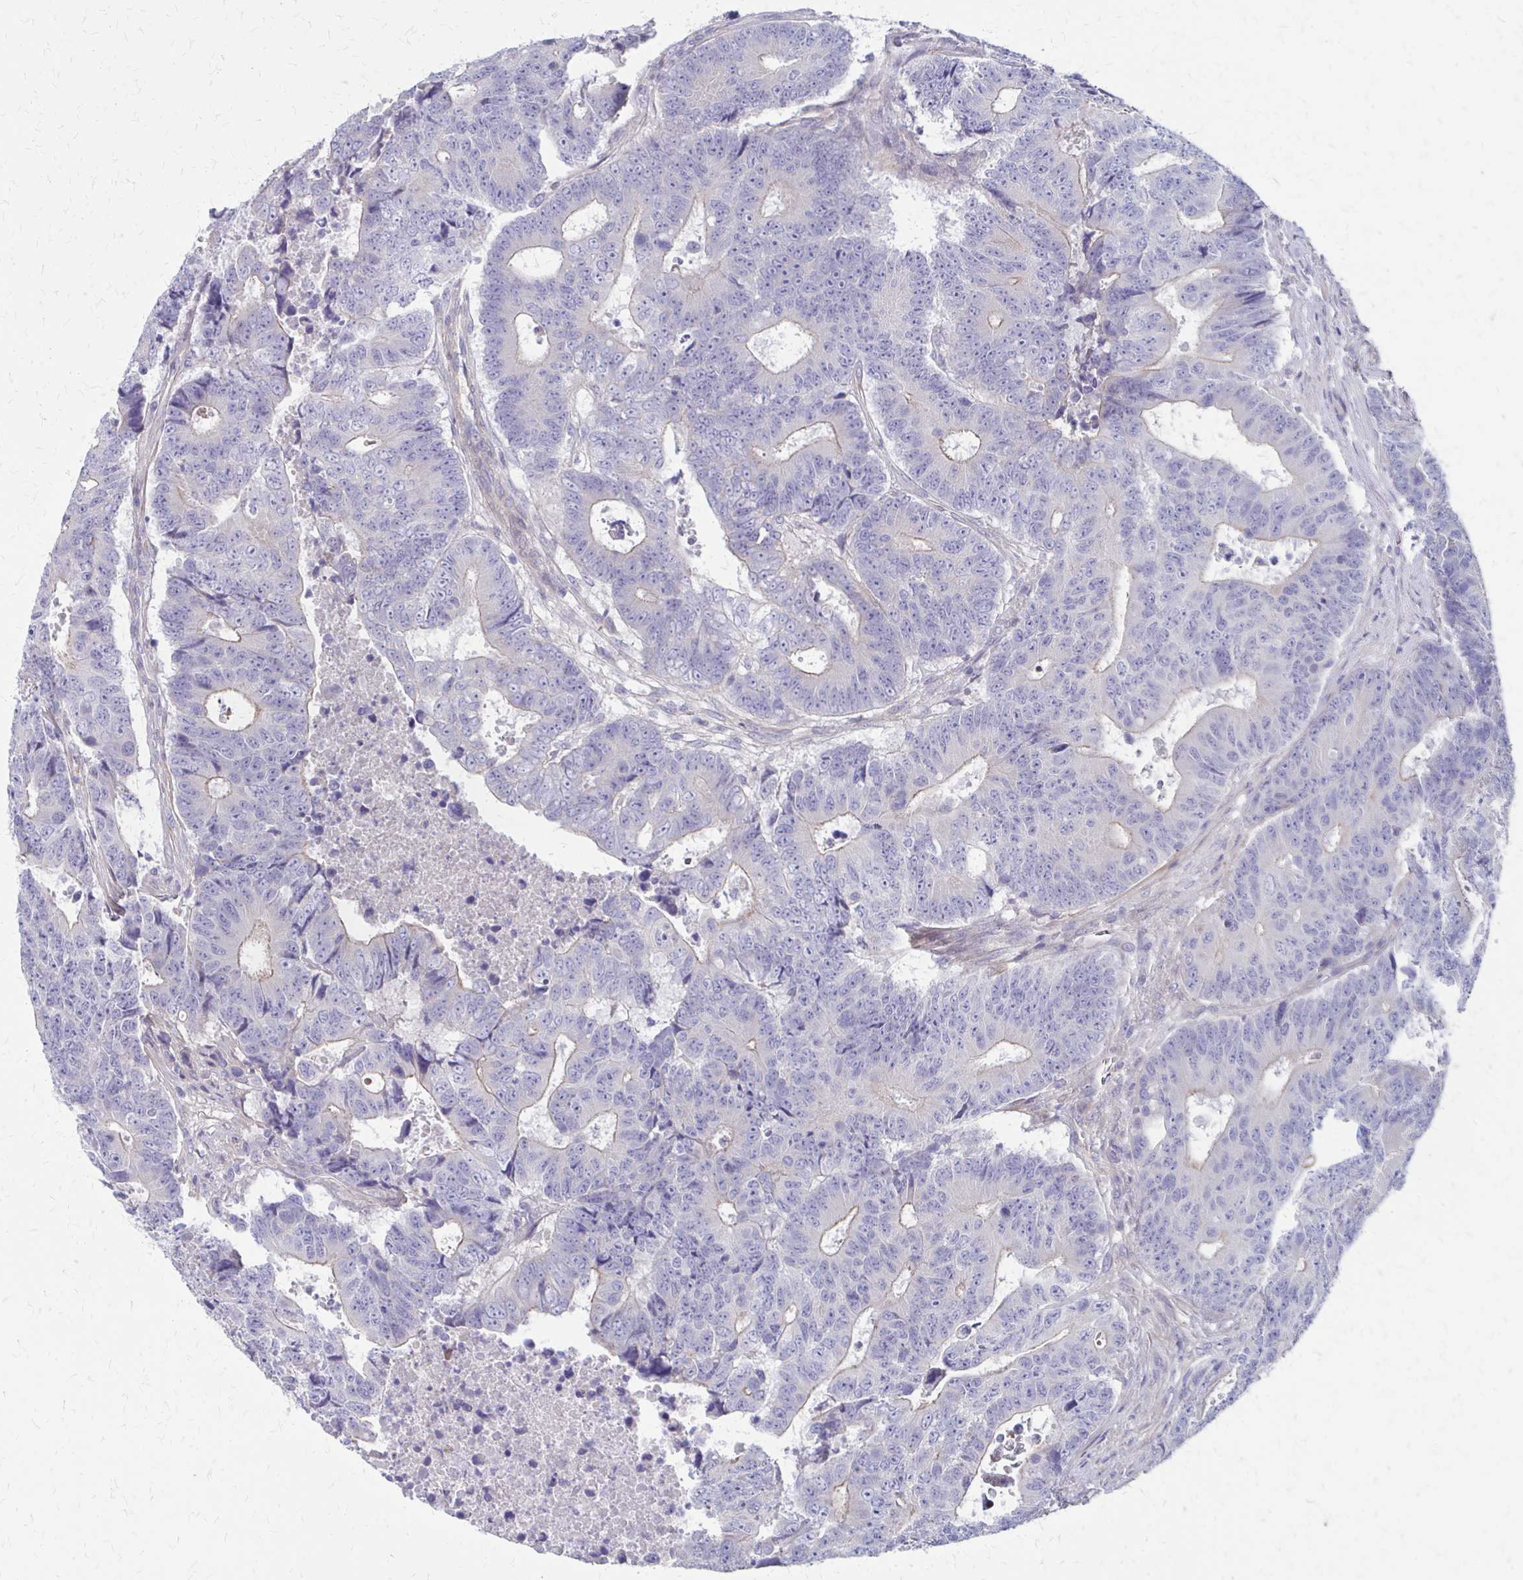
{"staining": {"intensity": "weak", "quantity": "<25%", "location": "cytoplasmic/membranous"}, "tissue": "colorectal cancer", "cell_type": "Tumor cells", "image_type": "cancer", "snomed": [{"axis": "morphology", "description": "Adenocarcinoma, NOS"}, {"axis": "topography", "description": "Colon"}], "caption": "Adenocarcinoma (colorectal) was stained to show a protein in brown. There is no significant staining in tumor cells.", "gene": "GLYATL2", "patient": {"sex": "female", "age": 48}}